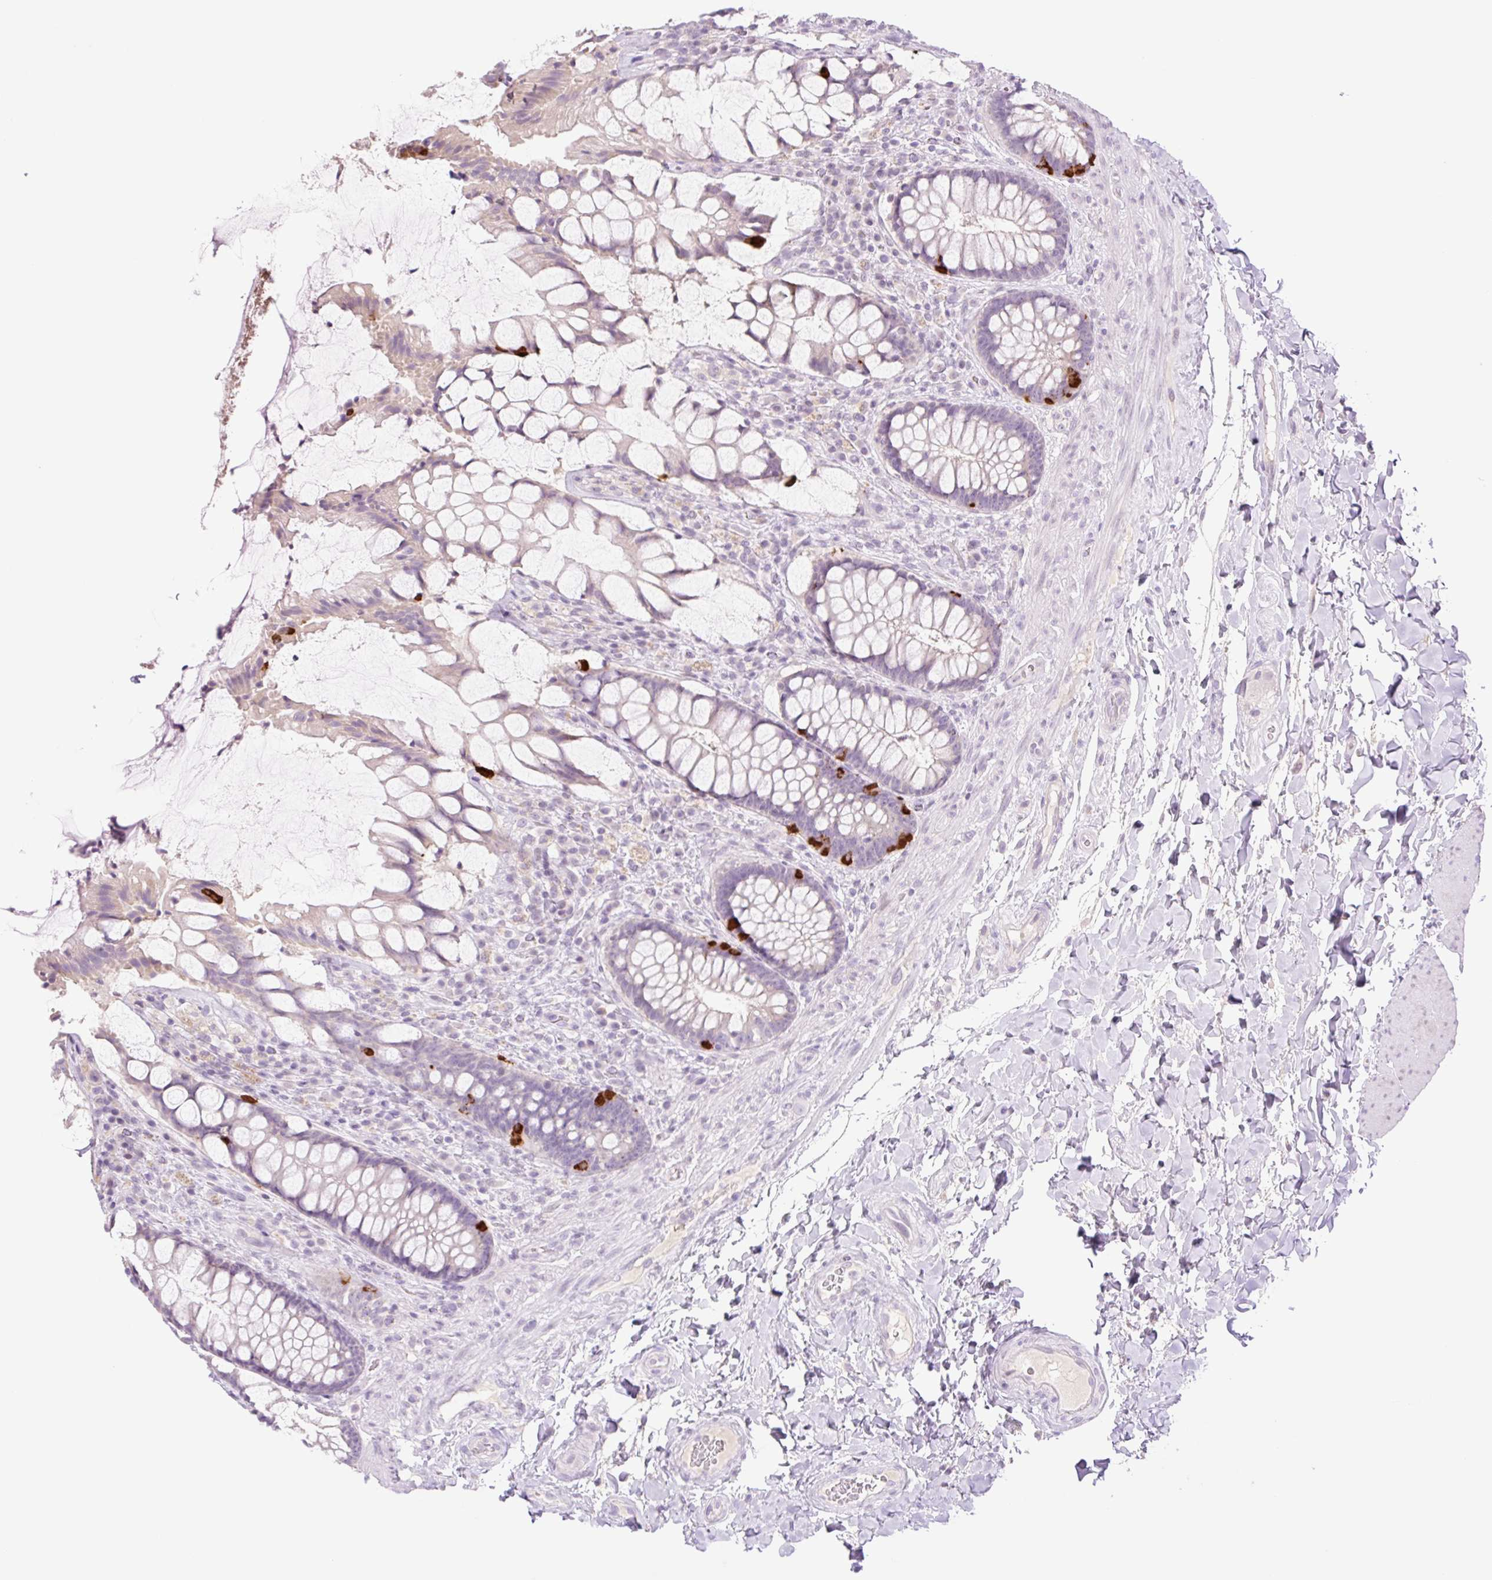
{"staining": {"intensity": "strong", "quantity": "<25%", "location": "cytoplasmic/membranous"}, "tissue": "rectum", "cell_type": "Glandular cells", "image_type": "normal", "snomed": [{"axis": "morphology", "description": "Normal tissue, NOS"}, {"axis": "topography", "description": "Rectum"}], "caption": "DAB (3,3'-diaminobenzidine) immunohistochemical staining of normal rectum reveals strong cytoplasmic/membranous protein positivity in about <25% of glandular cells. (Stains: DAB (3,3'-diaminobenzidine) in brown, nuclei in blue, Microscopy: brightfield microscopy at high magnification).", "gene": "TBX15", "patient": {"sex": "female", "age": 58}}